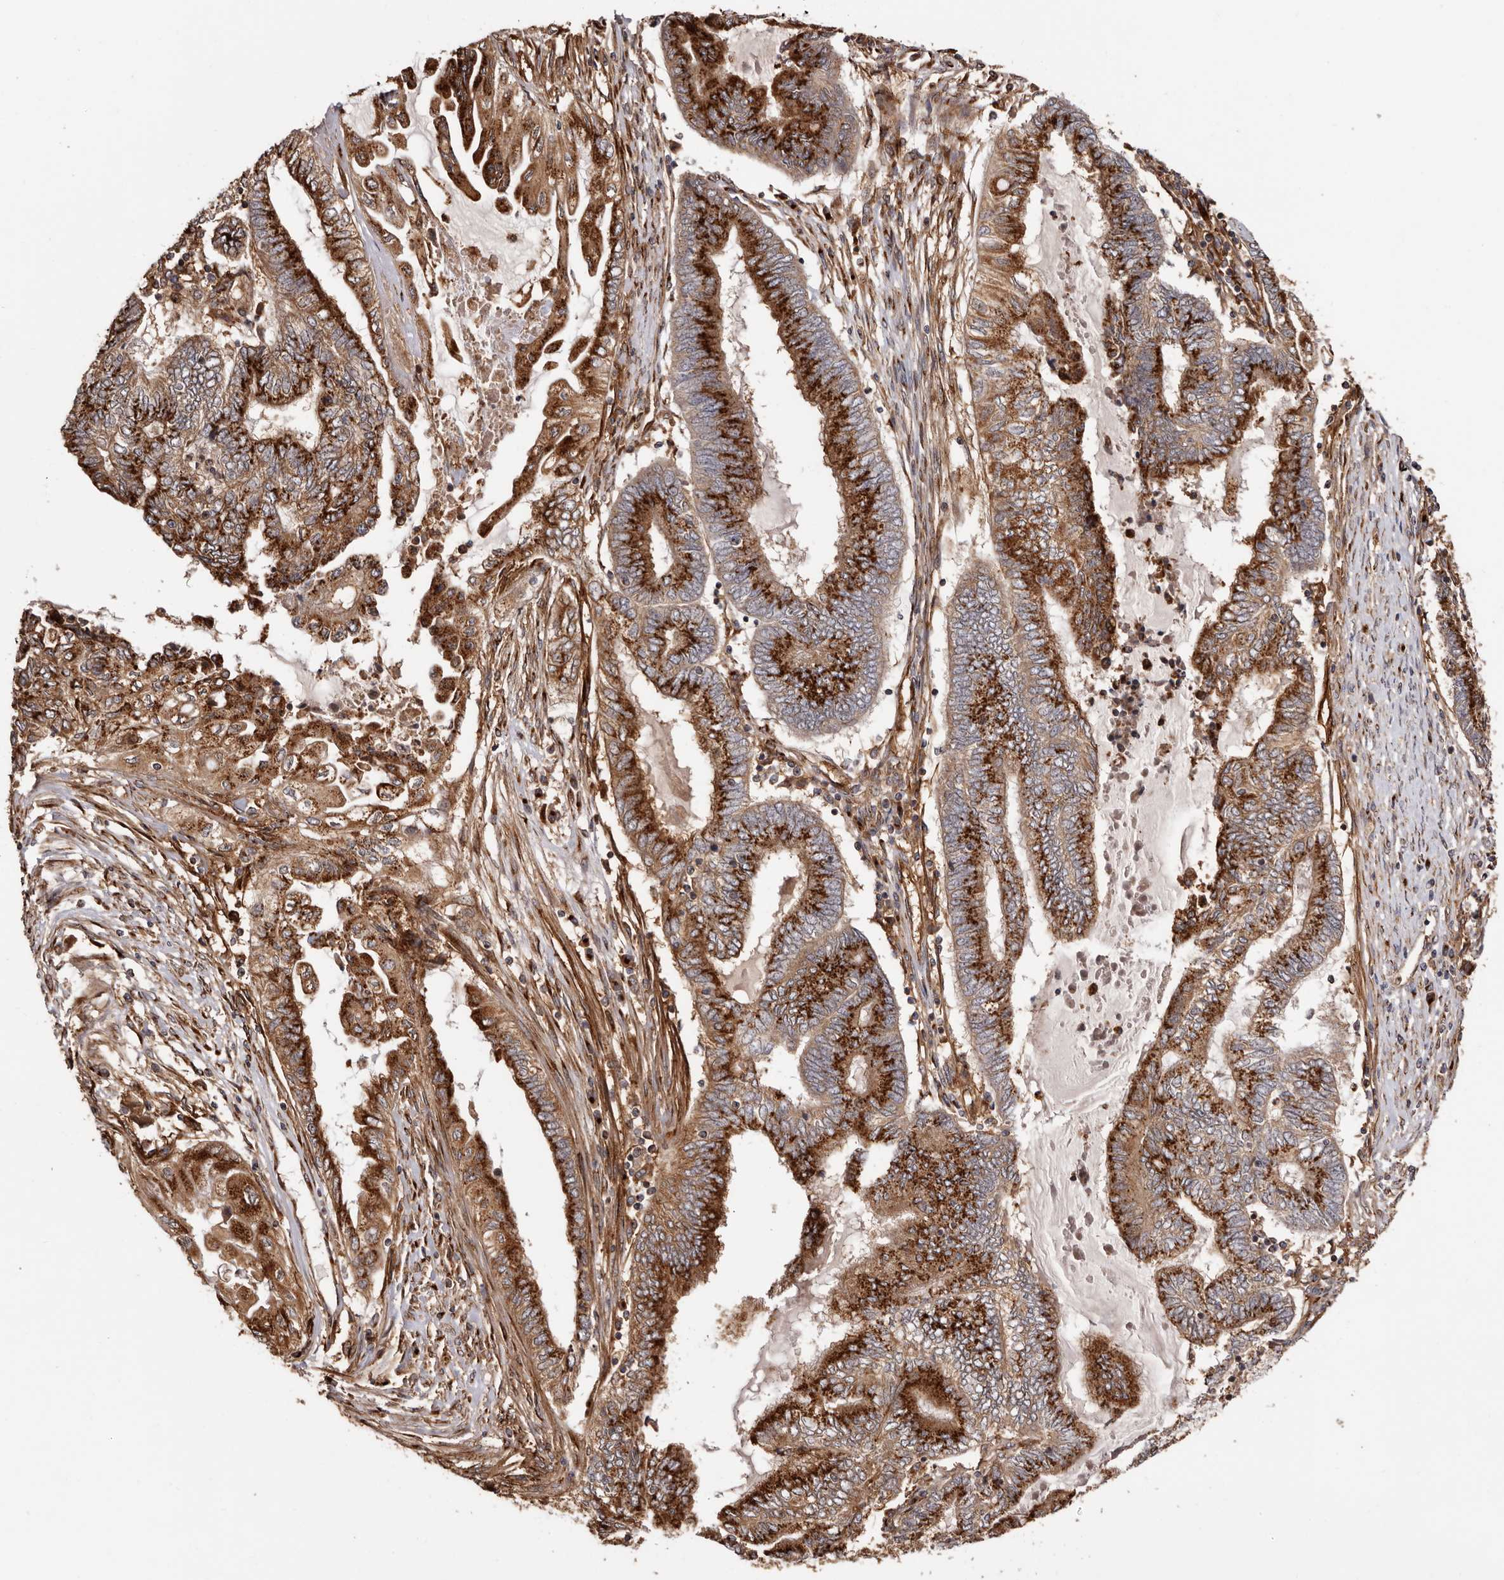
{"staining": {"intensity": "strong", "quantity": ">75%", "location": "cytoplasmic/membranous"}, "tissue": "endometrial cancer", "cell_type": "Tumor cells", "image_type": "cancer", "snomed": [{"axis": "morphology", "description": "Adenocarcinoma, NOS"}, {"axis": "topography", "description": "Uterus"}, {"axis": "topography", "description": "Endometrium"}], "caption": "Brown immunohistochemical staining in human endometrial cancer (adenocarcinoma) reveals strong cytoplasmic/membranous positivity in about >75% of tumor cells.", "gene": "GPR27", "patient": {"sex": "female", "age": 70}}